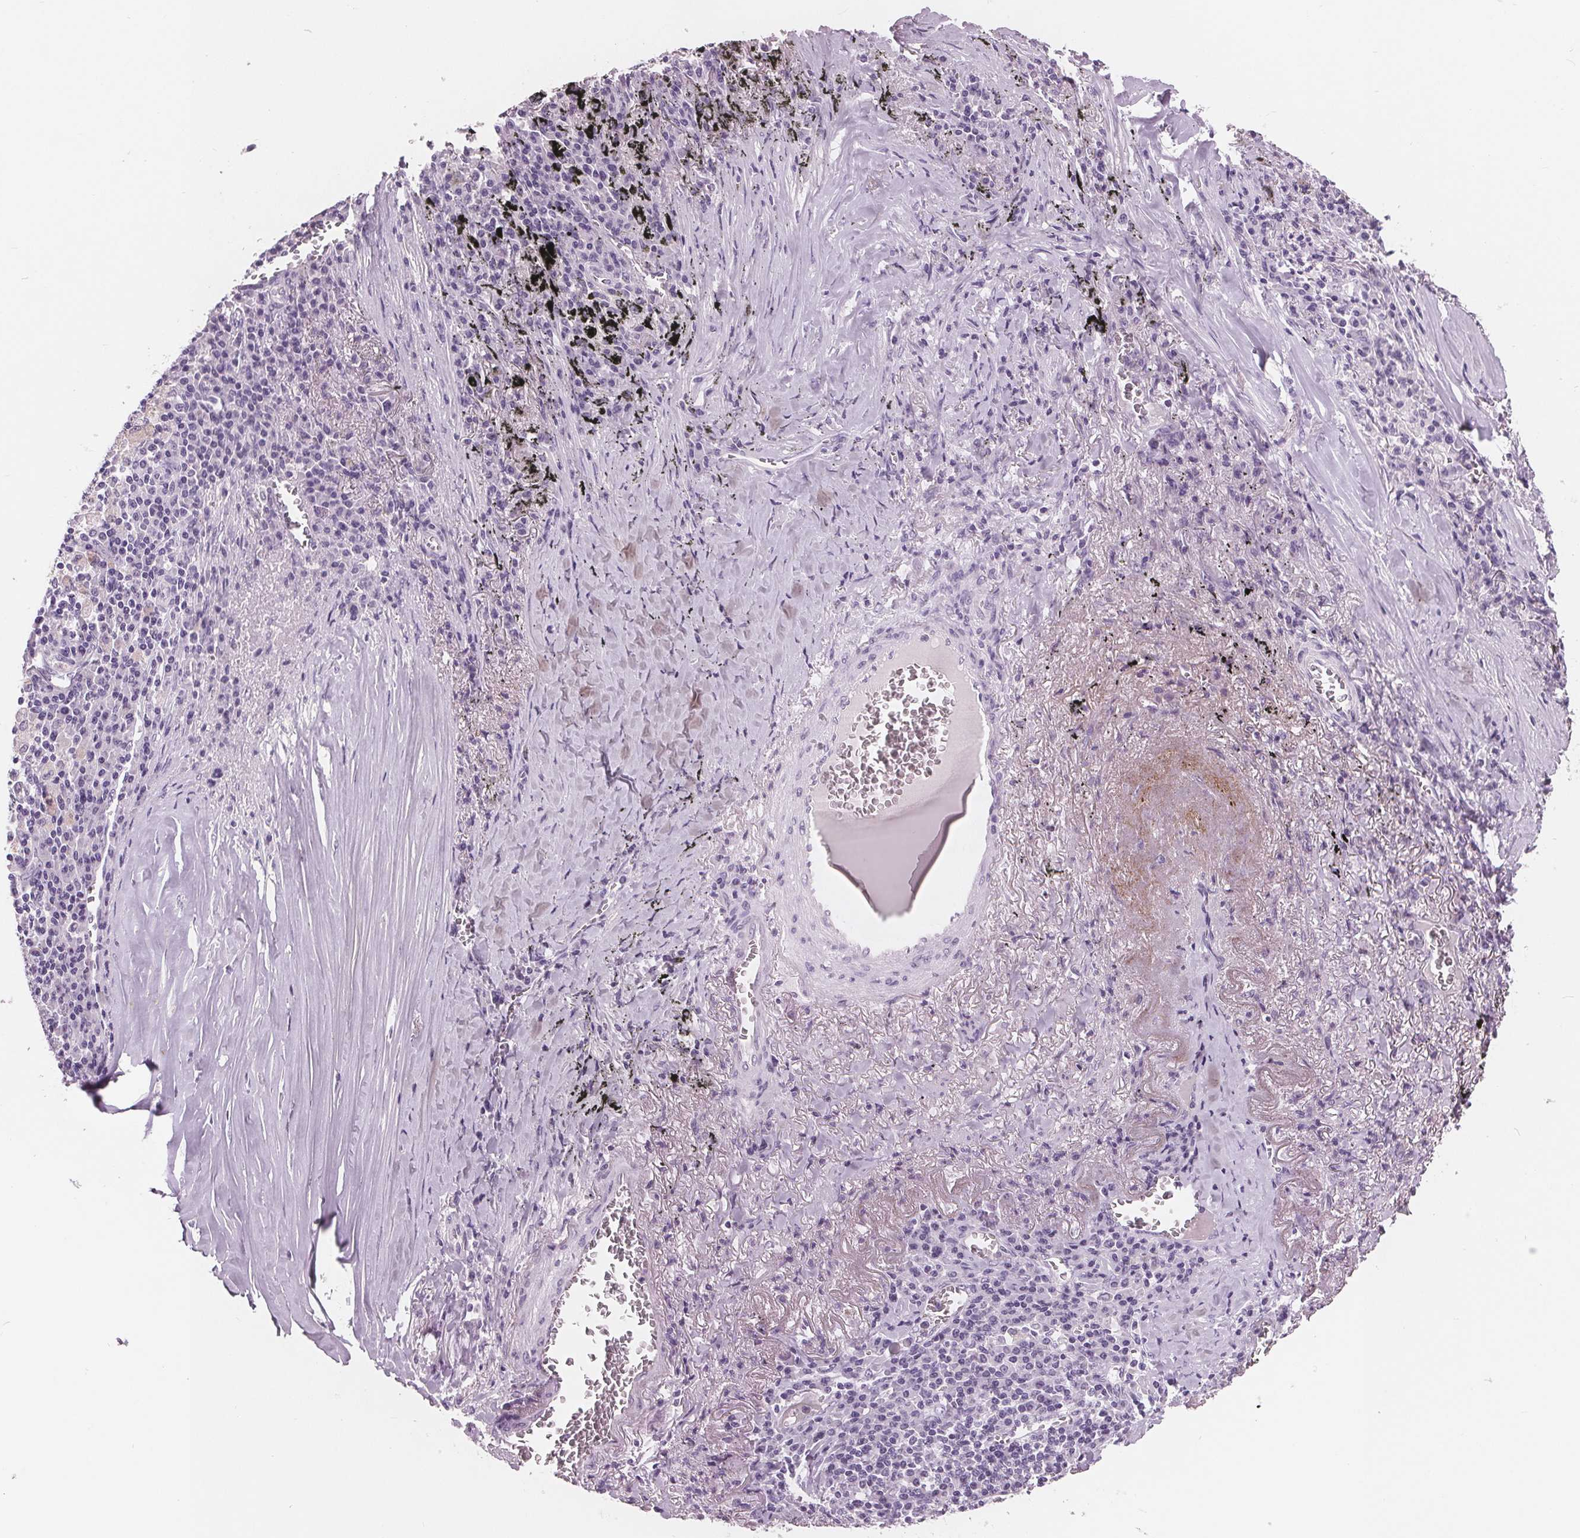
{"staining": {"intensity": "negative", "quantity": "none", "location": "none"}, "tissue": "lung cancer", "cell_type": "Tumor cells", "image_type": "cancer", "snomed": [{"axis": "morphology", "description": "Adenocarcinoma, NOS"}, {"axis": "topography", "description": "Lung"}], "caption": "IHC histopathology image of lung cancer (adenocarcinoma) stained for a protein (brown), which displays no expression in tumor cells. (Brightfield microscopy of DAB IHC at high magnification).", "gene": "AMBP", "patient": {"sex": "male", "age": 67}}